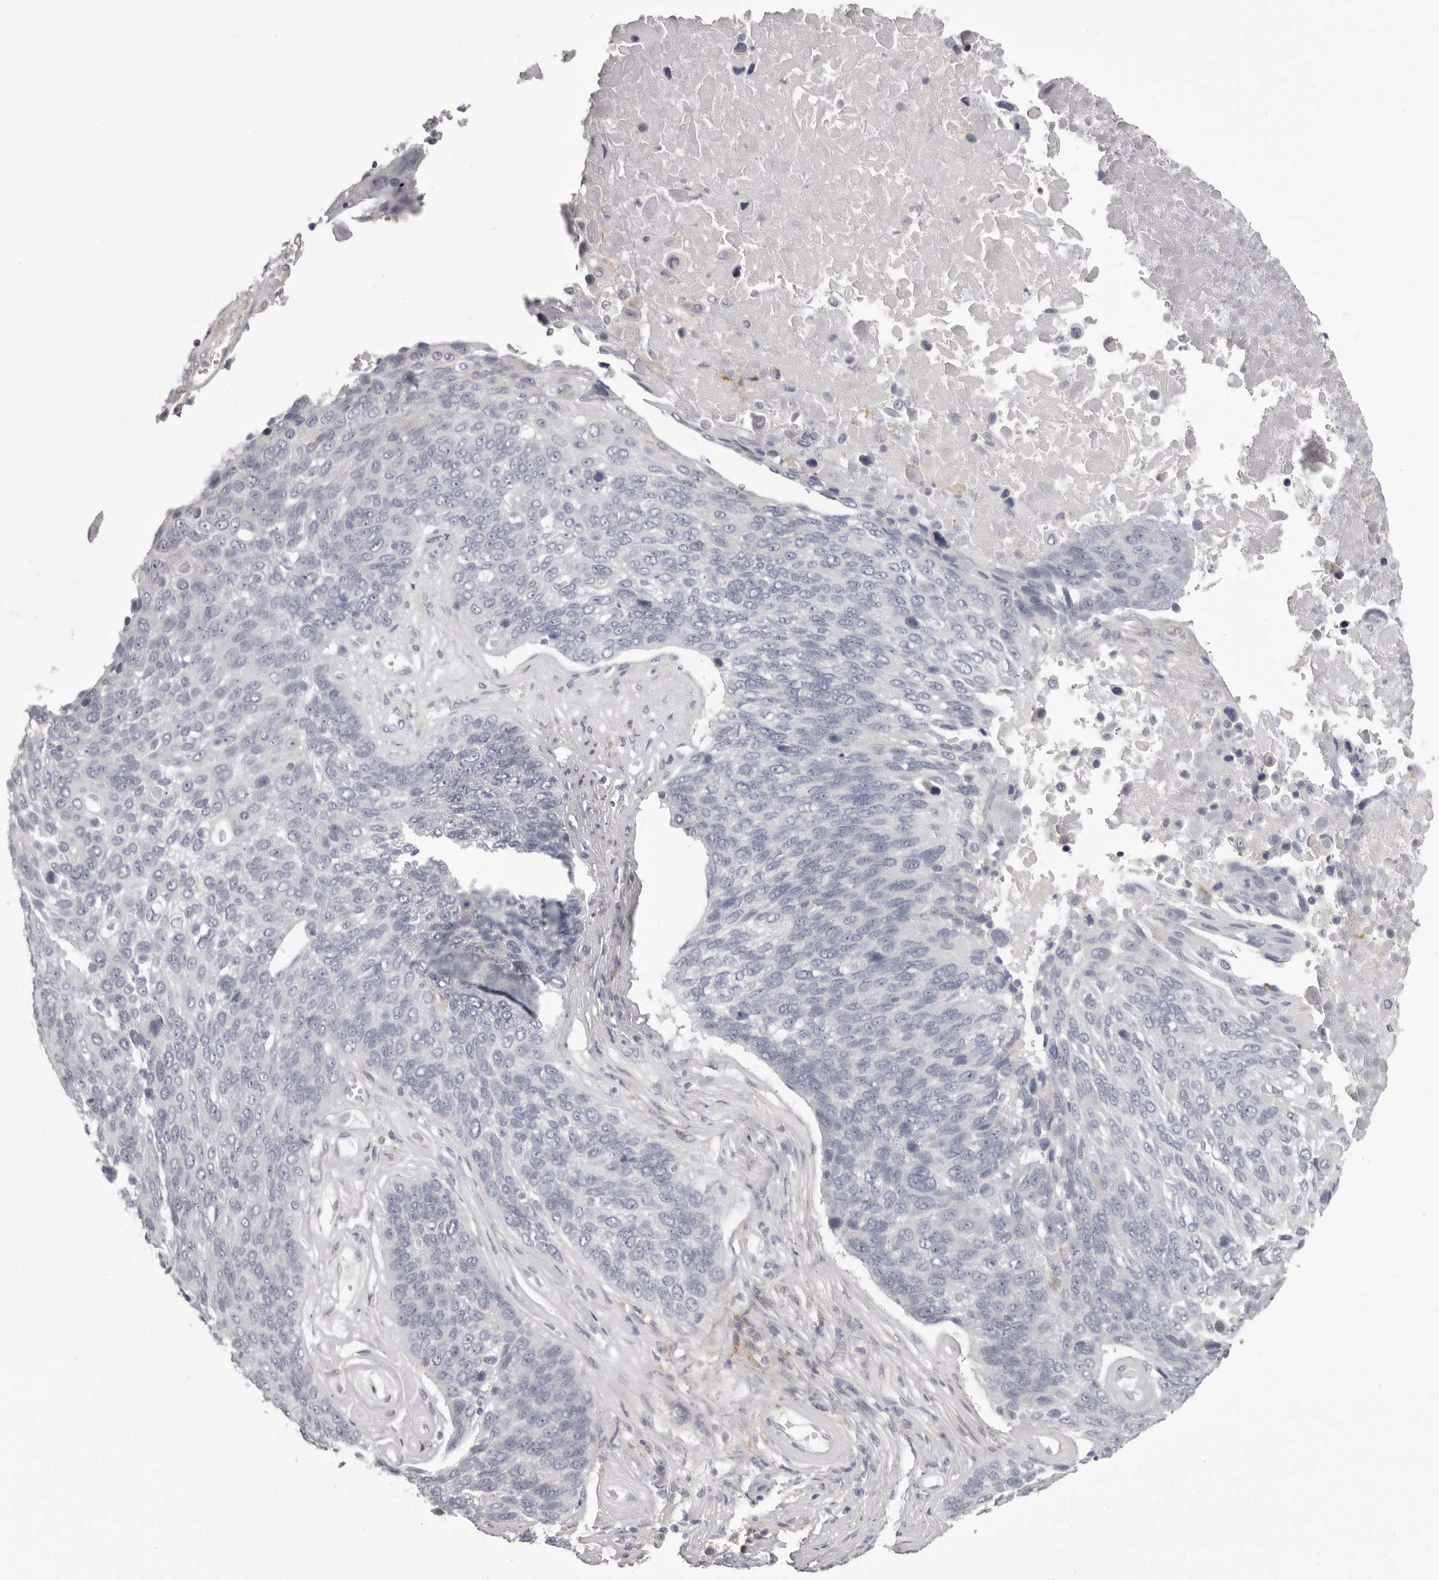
{"staining": {"intensity": "negative", "quantity": "none", "location": "none"}, "tissue": "lung cancer", "cell_type": "Tumor cells", "image_type": "cancer", "snomed": [{"axis": "morphology", "description": "Squamous cell carcinoma, NOS"}, {"axis": "topography", "description": "Lung"}], "caption": "DAB (3,3'-diaminobenzidine) immunohistochemical staining of lung cancer demonstrates no significant staining in tumor cells.", "gene": "OTUD3", "patient": {"sex": "male", "age": 66}}